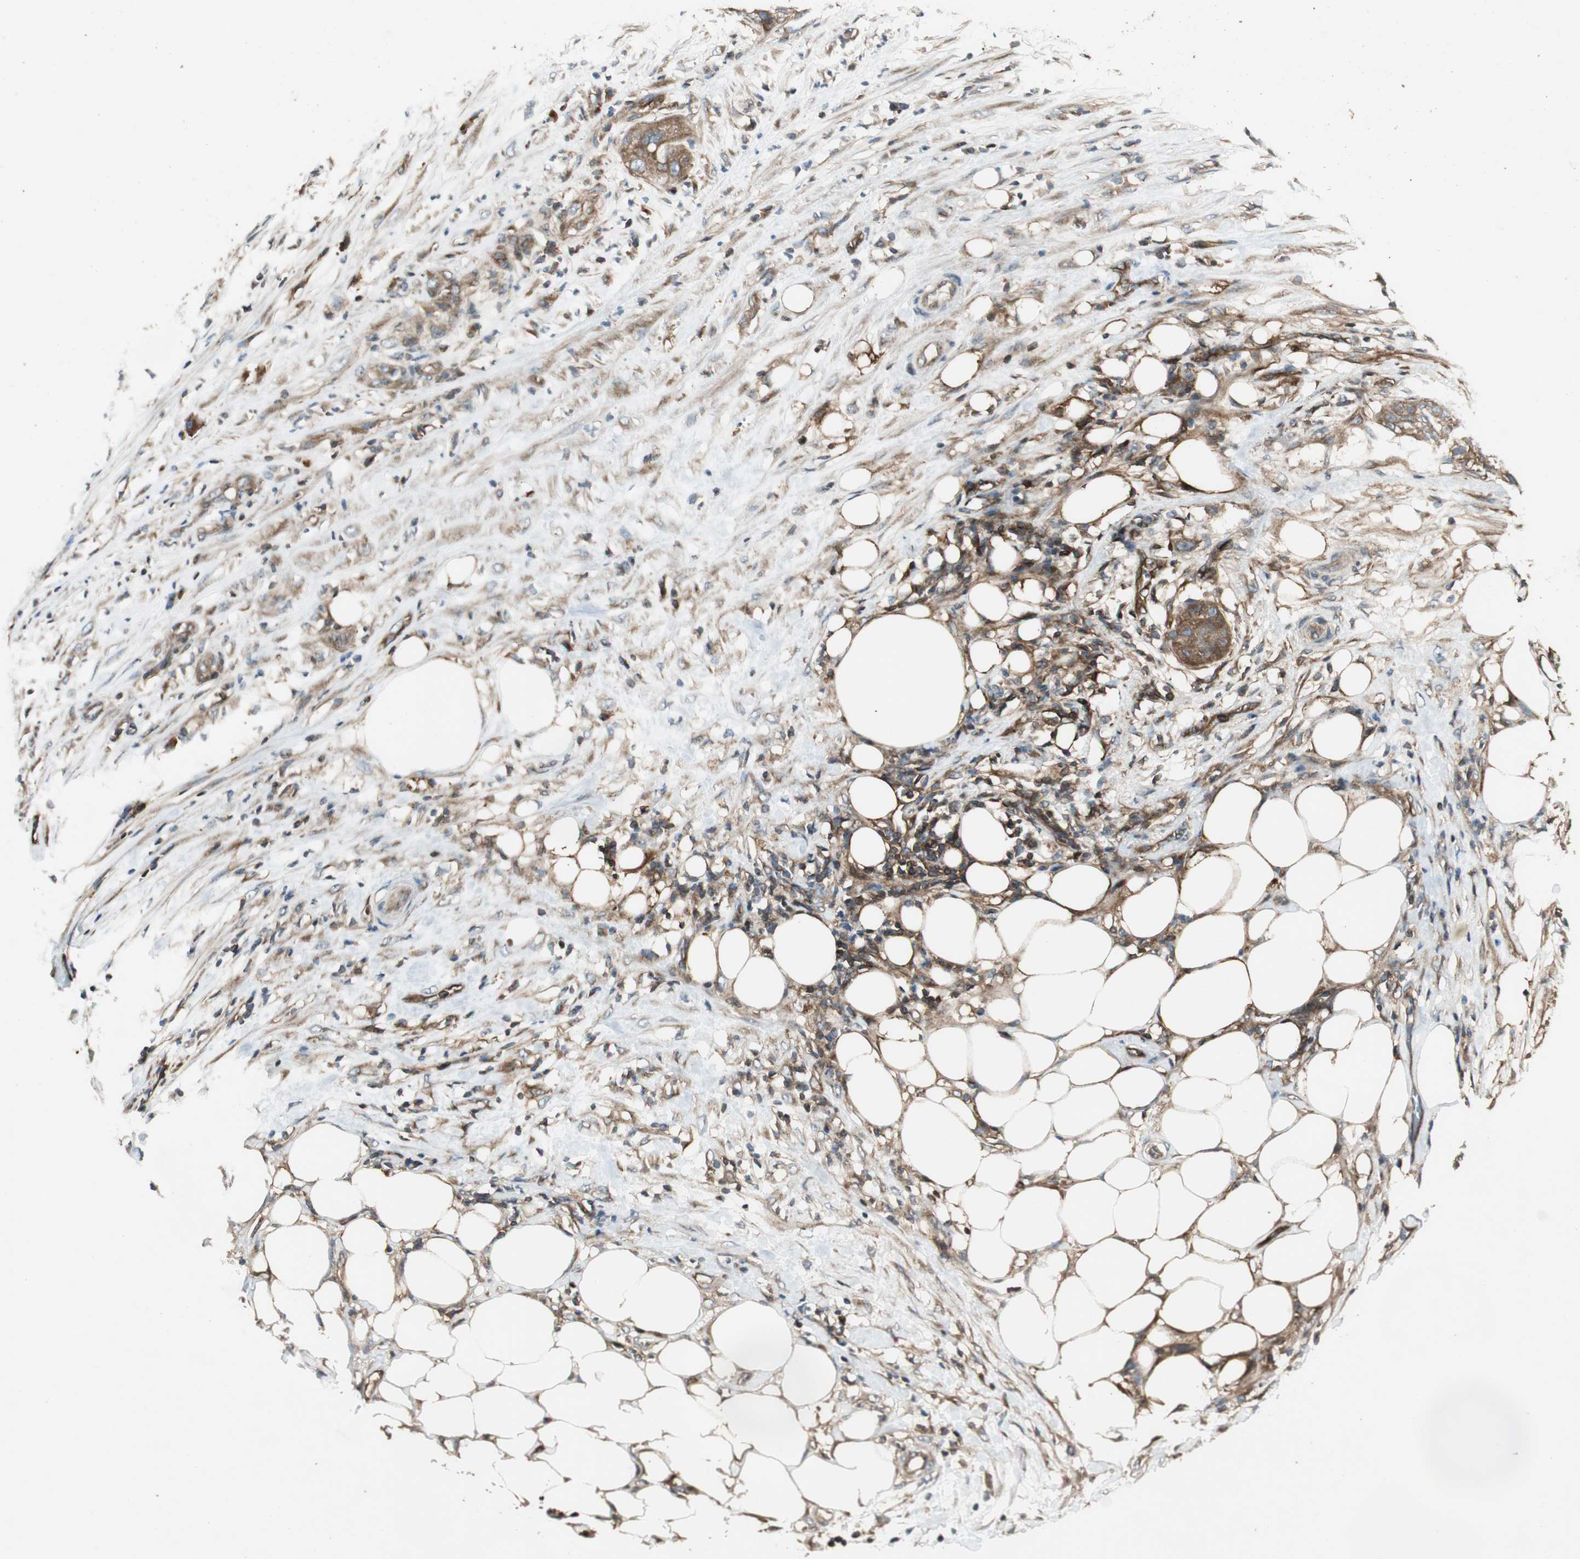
{"staining": {"intensity": "strong", "quantity": ">75%", "location": "cytoplasmic/membranous"}, "tissue": "pancreatic cancer", "cell_type": "Tumor cells", "image_type": "cancer", "snomed": [{"axis": "morphology", "description": "Adenocarcinoma, NOS"}, {"axis": "topography", "description": "Pancreas"}], "caption": "An image of pancreatic cancer (adenocarcinoma) stained for a protein reveals strong cytoplasmic/membranous brown staining in tumor cells. (brown staining indicates protein expression, while blue staining denotes nuclei).", "gene": "BTN3A3", "patient": {"sex": "female", "age": 78}}